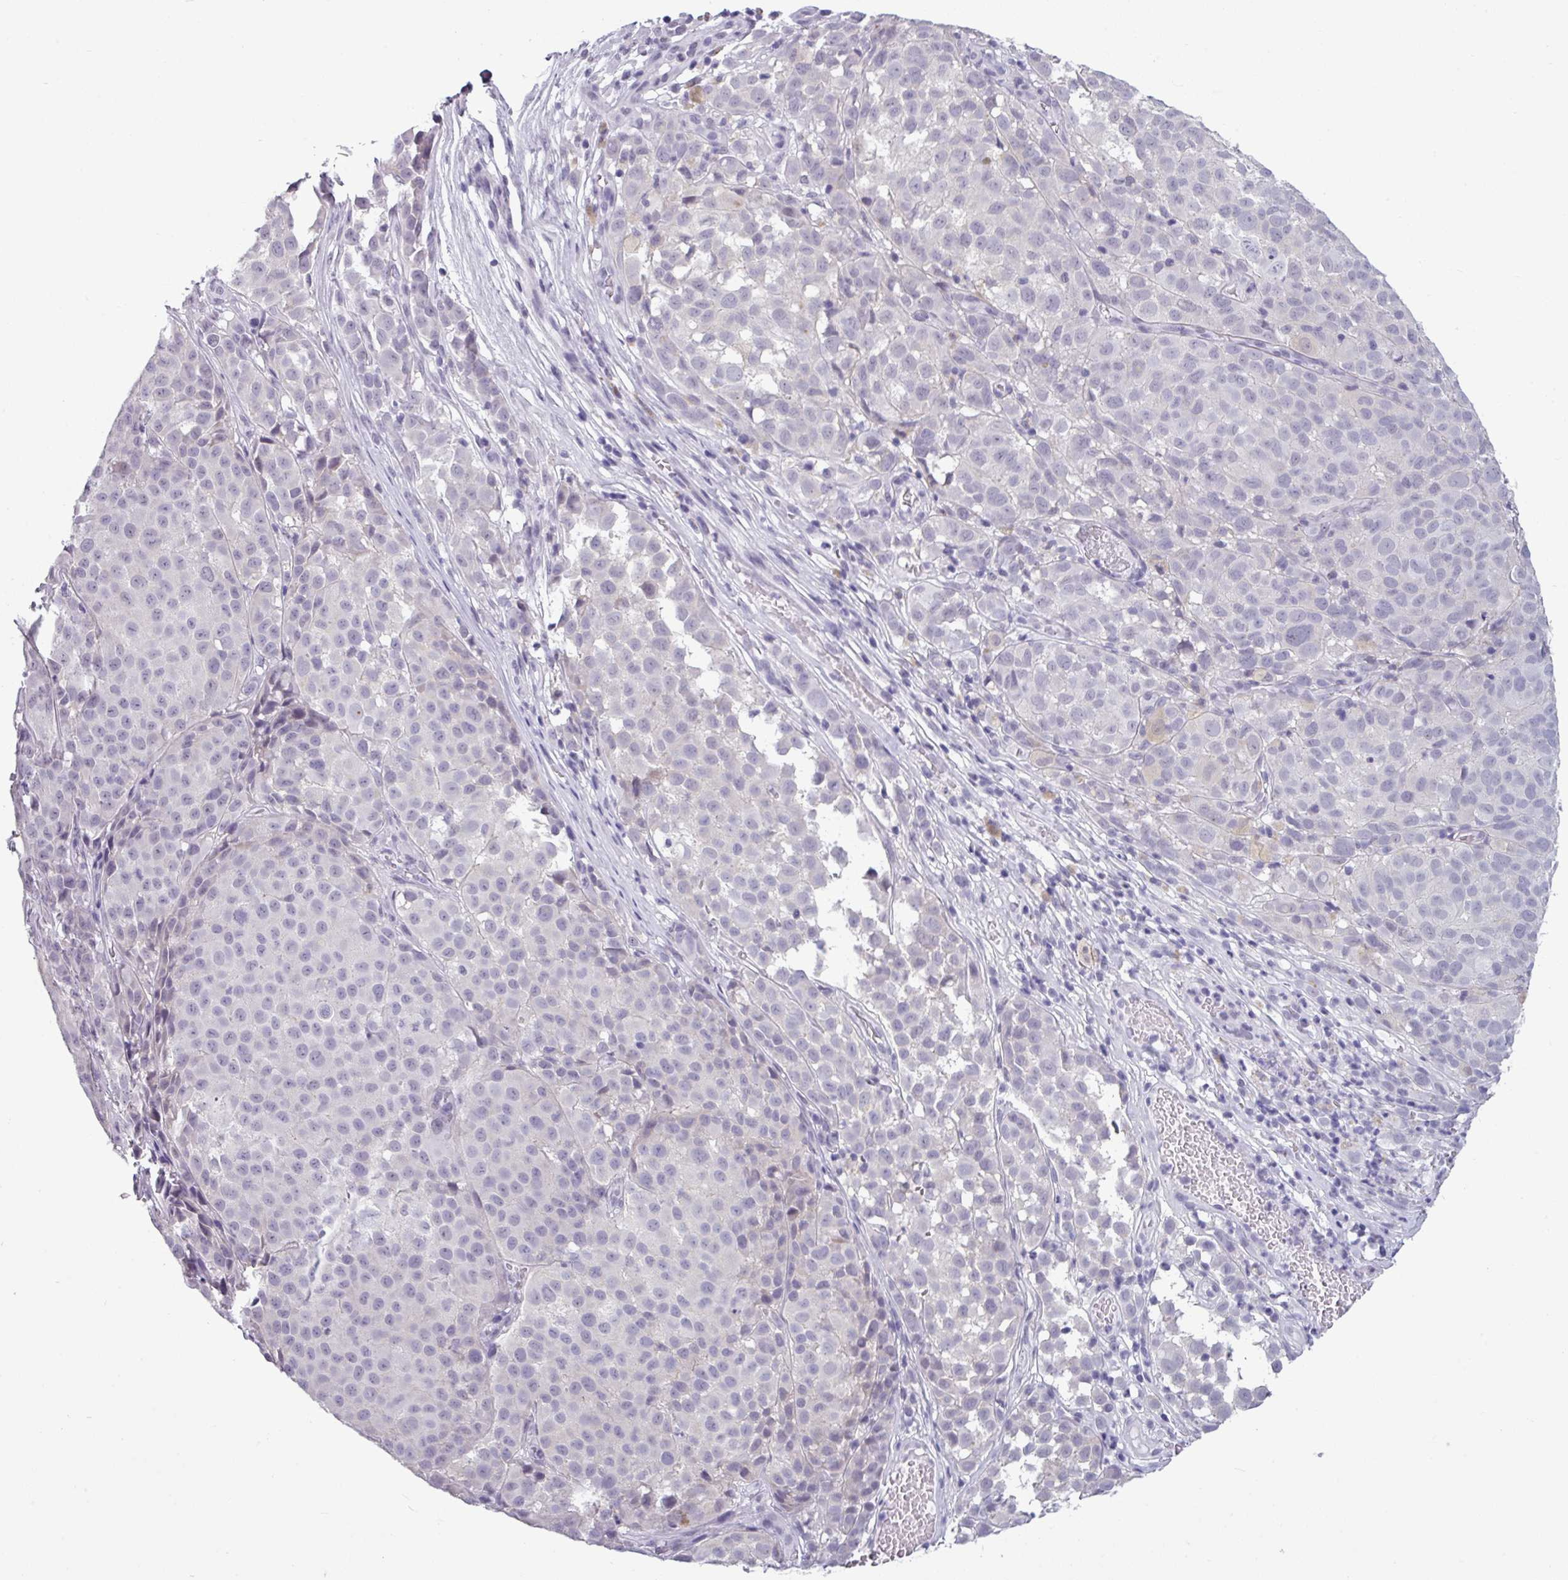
{"staining": {"intensity": "negative", "quantity": "none", "location": "none"}, "tissue": "melanoma", "cell_type": "Tumor cells", "image_type": "cancer", "snomed": [{"axis": "morphology", "description": "Malignant melanoma, NOS"}, {"axis": "topography", "description": "Skin"}], "caption": "DAB immunohistochemical staining of human malignant melanoma reveals no significant positivity in tumor cells.", "gene": "SRGAP1", "patient": {"sex": "male", "age": 64}}